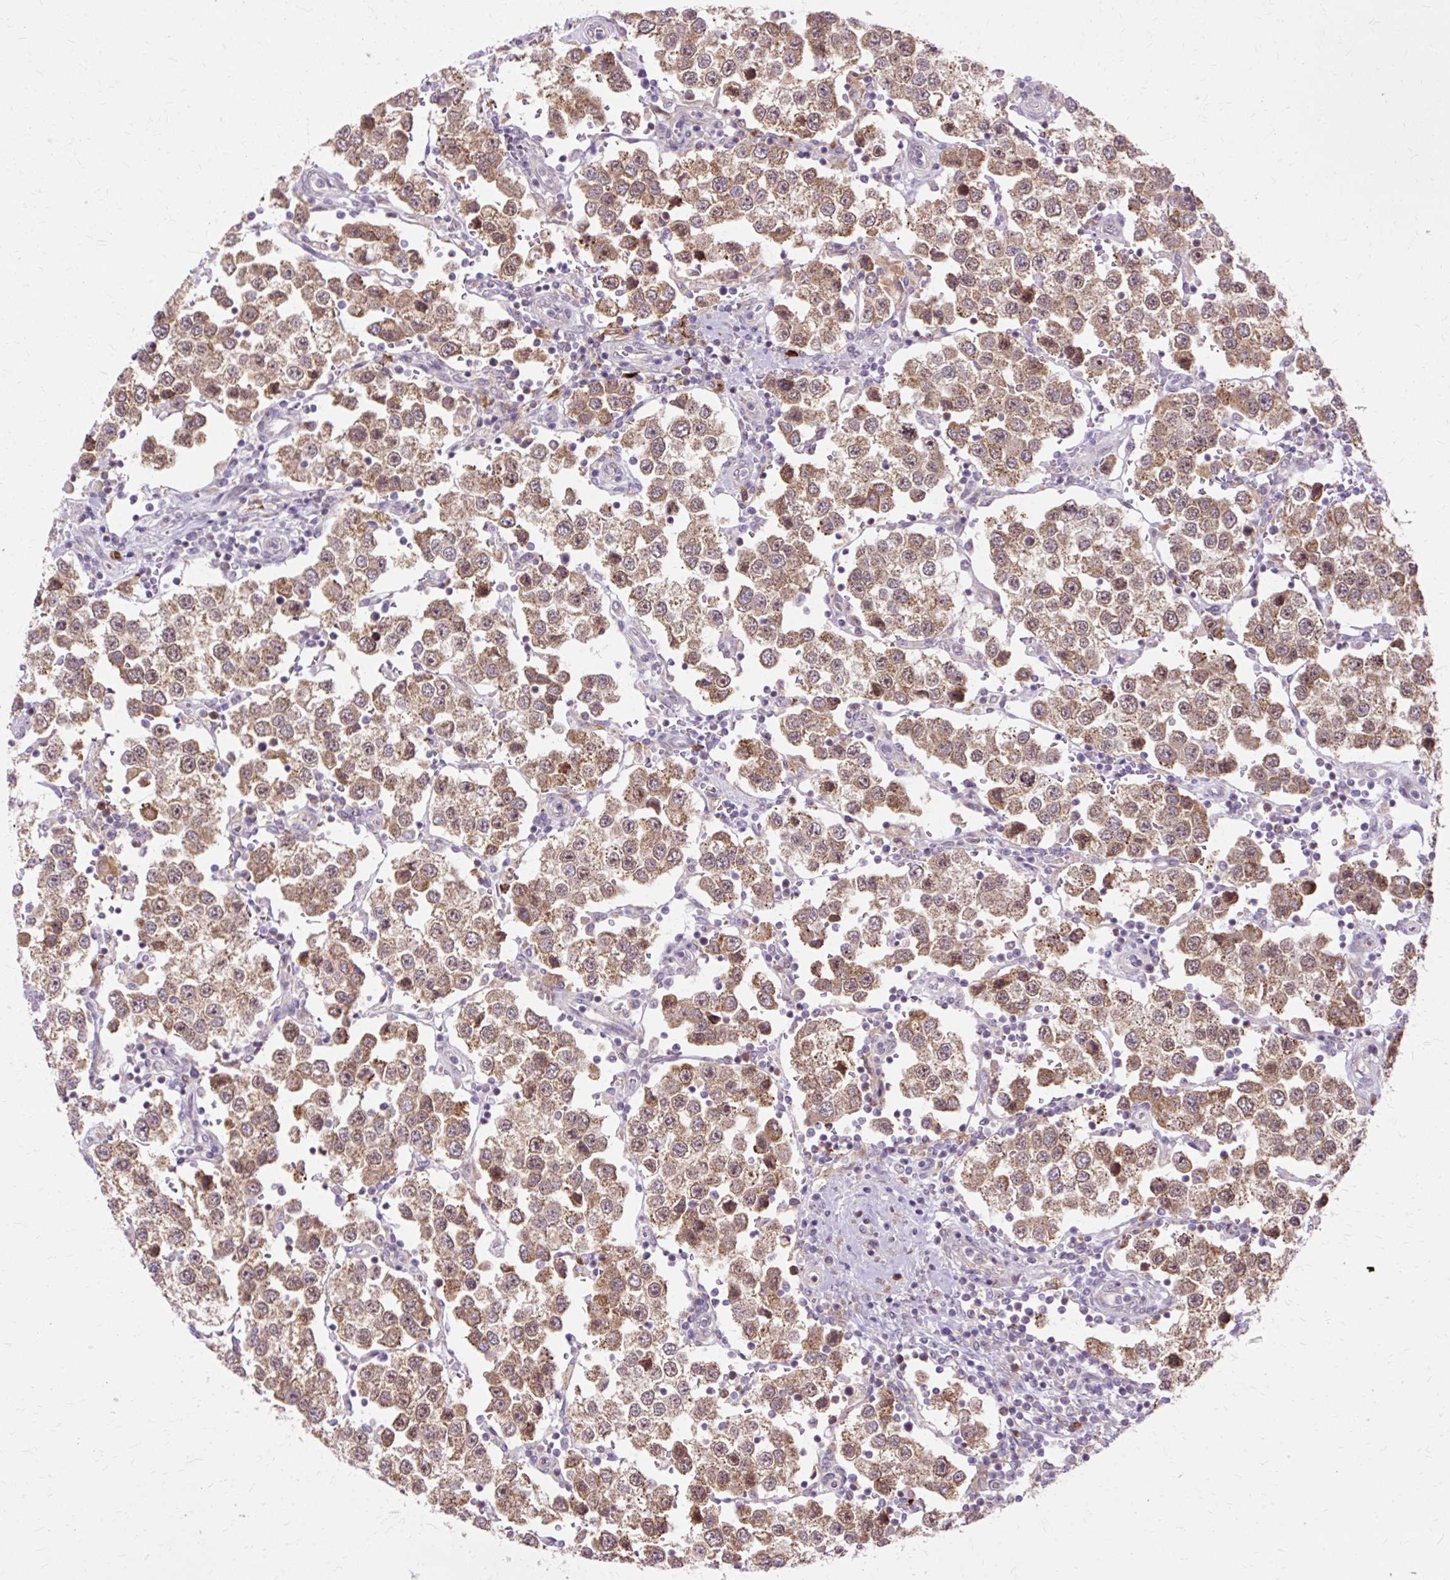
{"staining": {"intensity": "moderate", "quantity": ">75%", "location": "cytoplasmic/membranous"}, "tissue": "testis cancer", "cell_type": "Tumor cells", "image_type": "cancer", "snomed": [{"axis": "morphology", "description": "Seminoma, NOS"}, {"axis": "topography", "description": "Testis"}], "caption": "Moderate cytoplasmic/membranous positivity for a protein is identified in about >75% of tumor cells of testis cancer using immunohistochemistry (IHC).", "gene": "GEMIN2", "patient": {"sex": "male", "age": 37}}